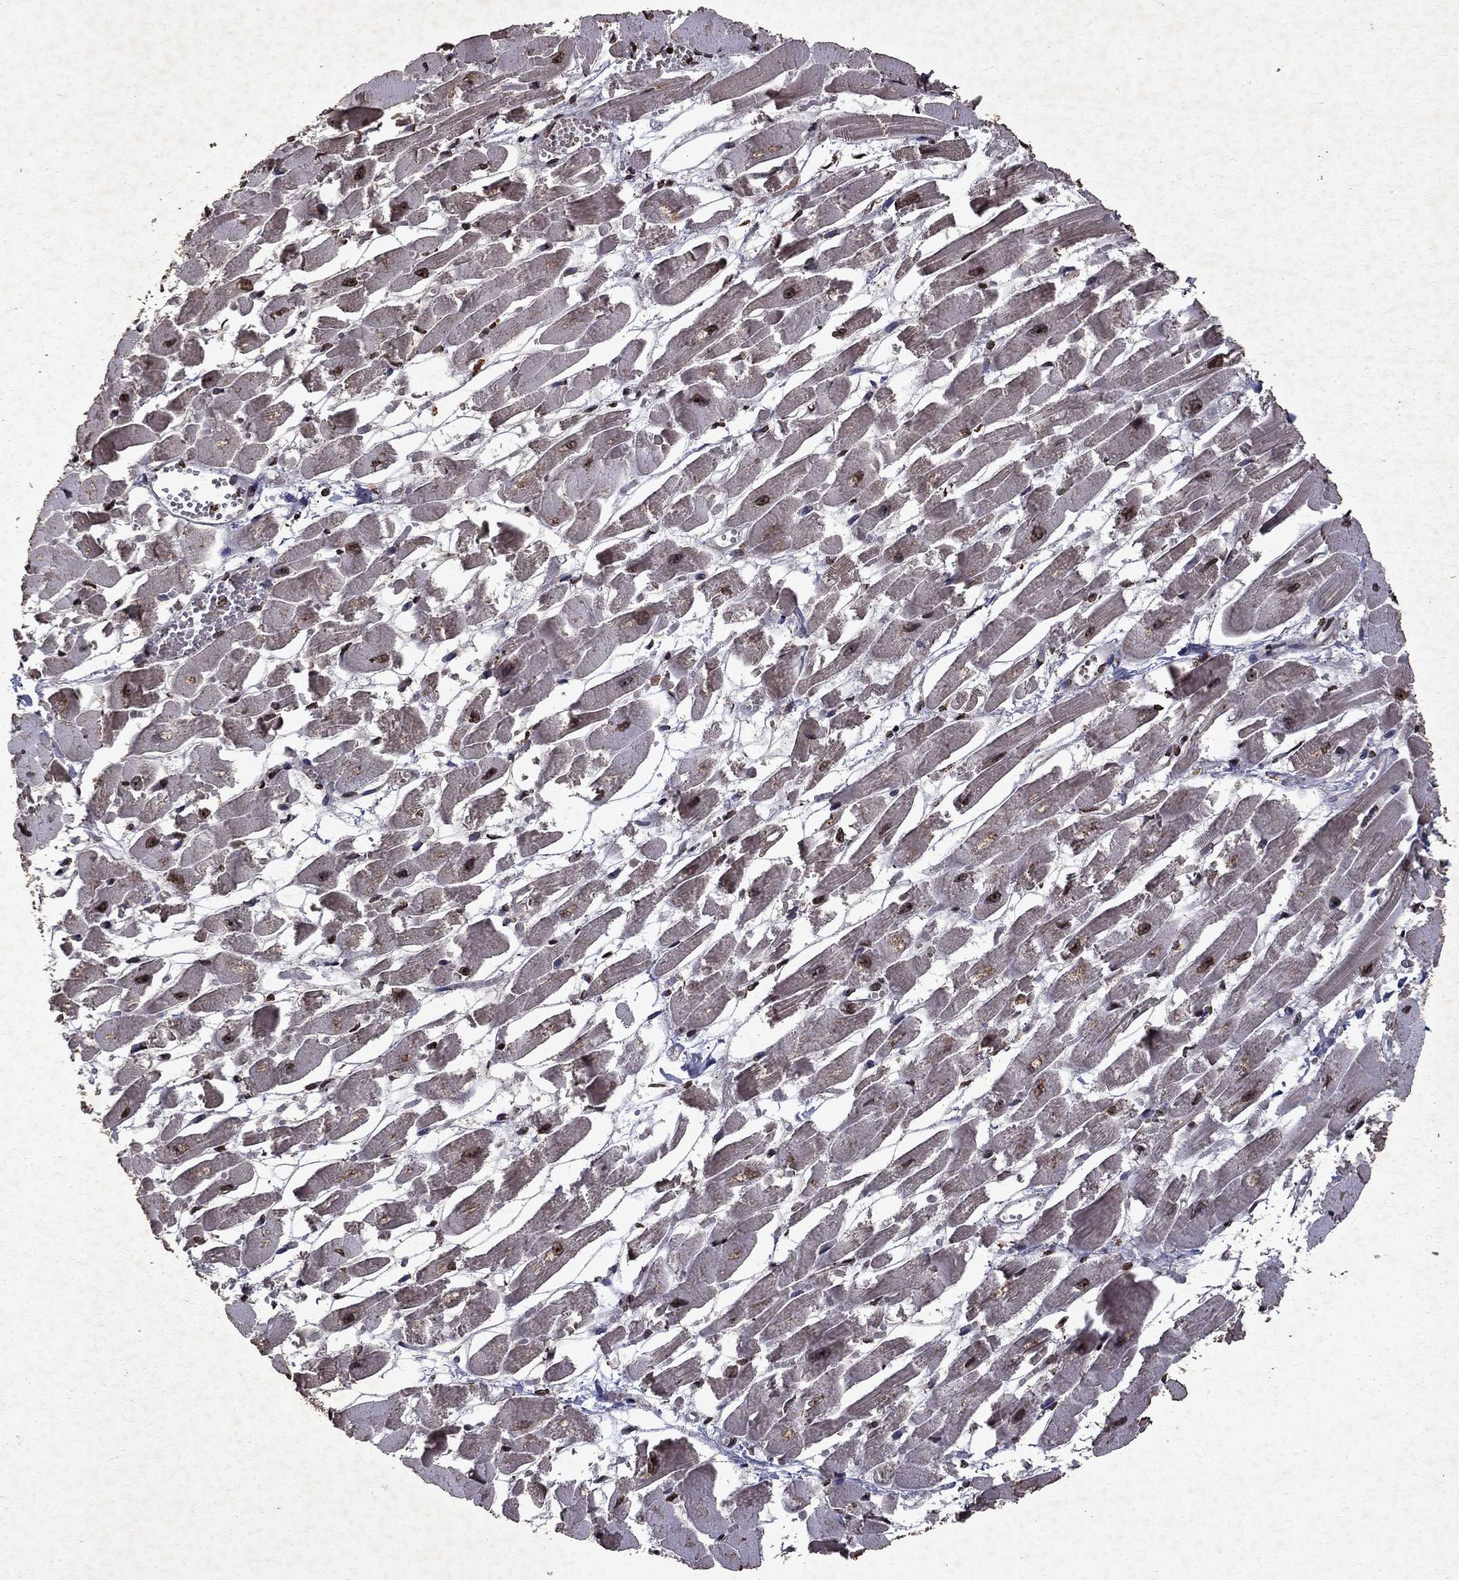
{"staining": {"intensity": "moderate", "quantity": "<25%", "location": "nuclear"}, "tissue": "heart muscle", "cell_type": "Cardiomyocytes", "image_type": "normal", "snomed": [{"axis": "morphology", "description": "Normal tissue, NOS"}, {"axis": "topography", "description": "Heart"}], "caption": "Heart muscle stained for a protein (brown) exhibits moderate nuclear positive positivity in about <25% of cardiomyocytes.", "gene": "PIN4", "patient": {"sex": "female", "age": 52}}